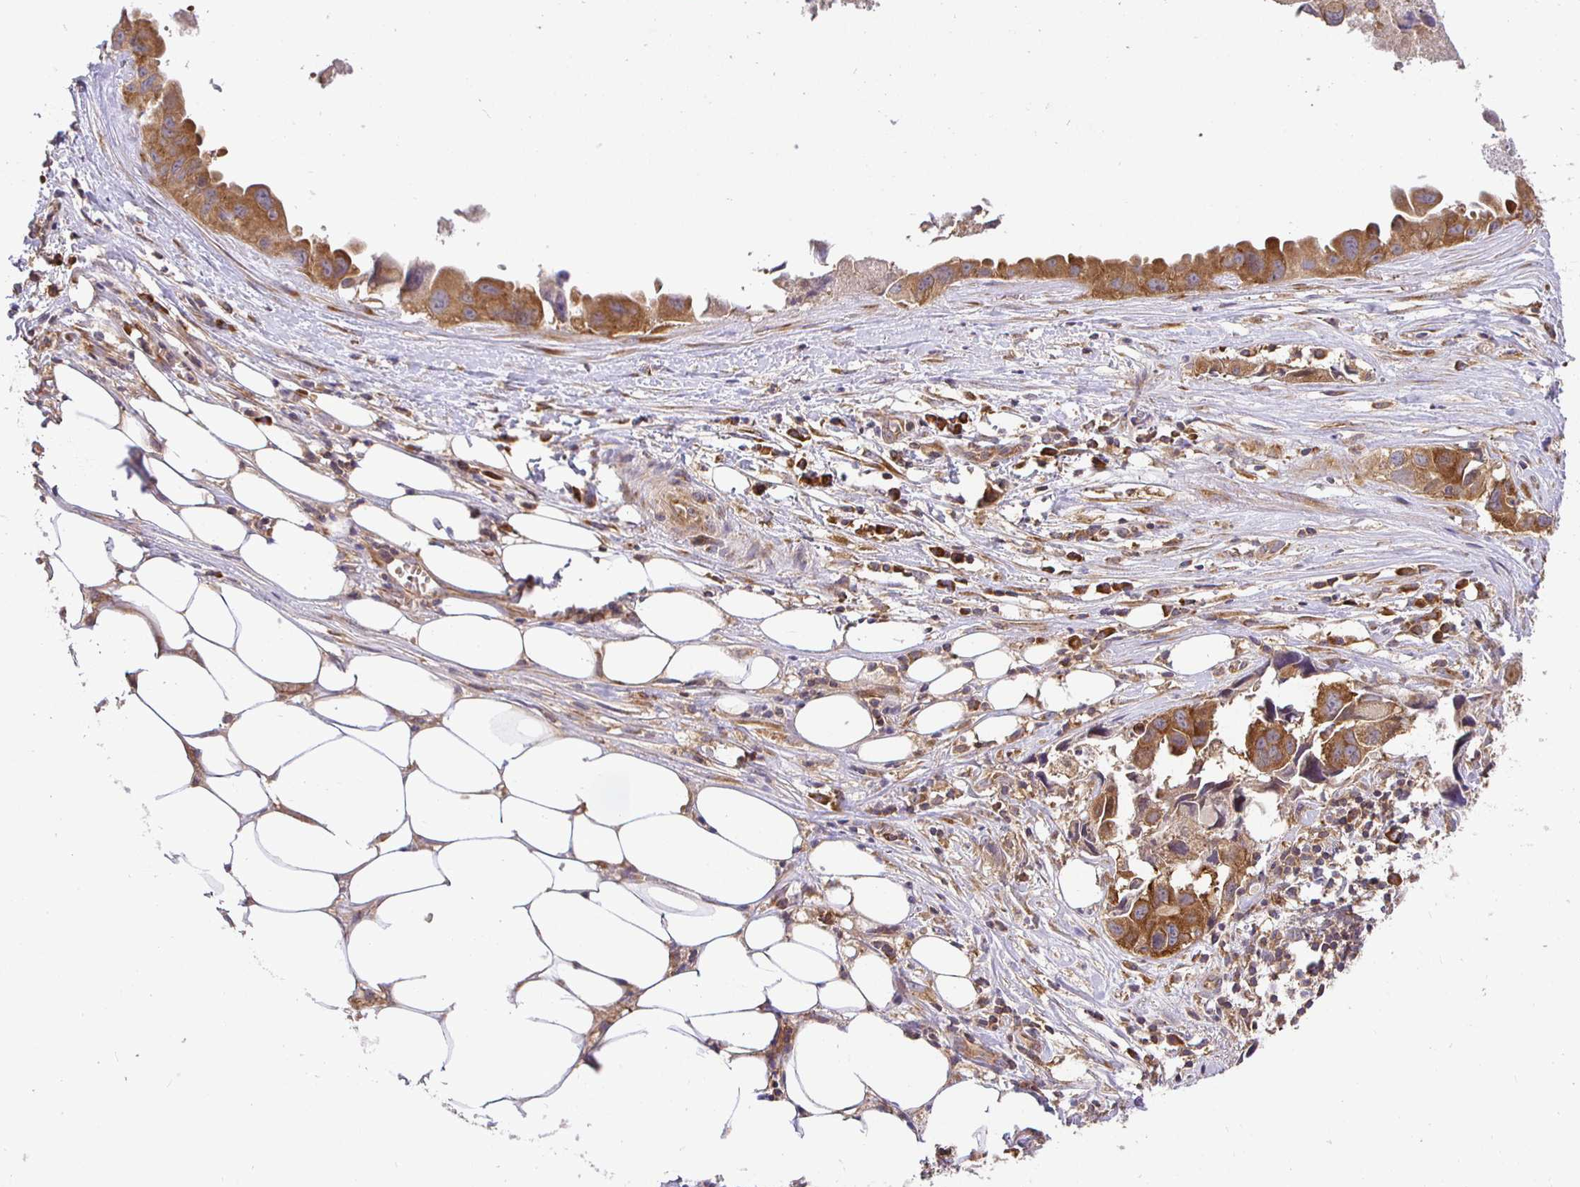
{"staining": {"intensity": "moderate", "quantity": ">75%", "location": "cytoplasmic/membranous"}, "tissue": "lung cancer", "cell_type": "Tumor cells", "image_type": "cancer", "snomed": [{"axis": "morphology", "description": "Adenocarcinoma, NOS"}, {"axis": "topography", "description": "Lymph node"}, {"axis": "topography", "description": "Lung"}], "caption": "Immunohistochemistry of lung cancer demonstrates medium levels of moderate cytoplasmic/membranous staining in about >75% of tumor cells.", "gene": "IRAK1", "patient": {"sex": "male", "age": 64}}